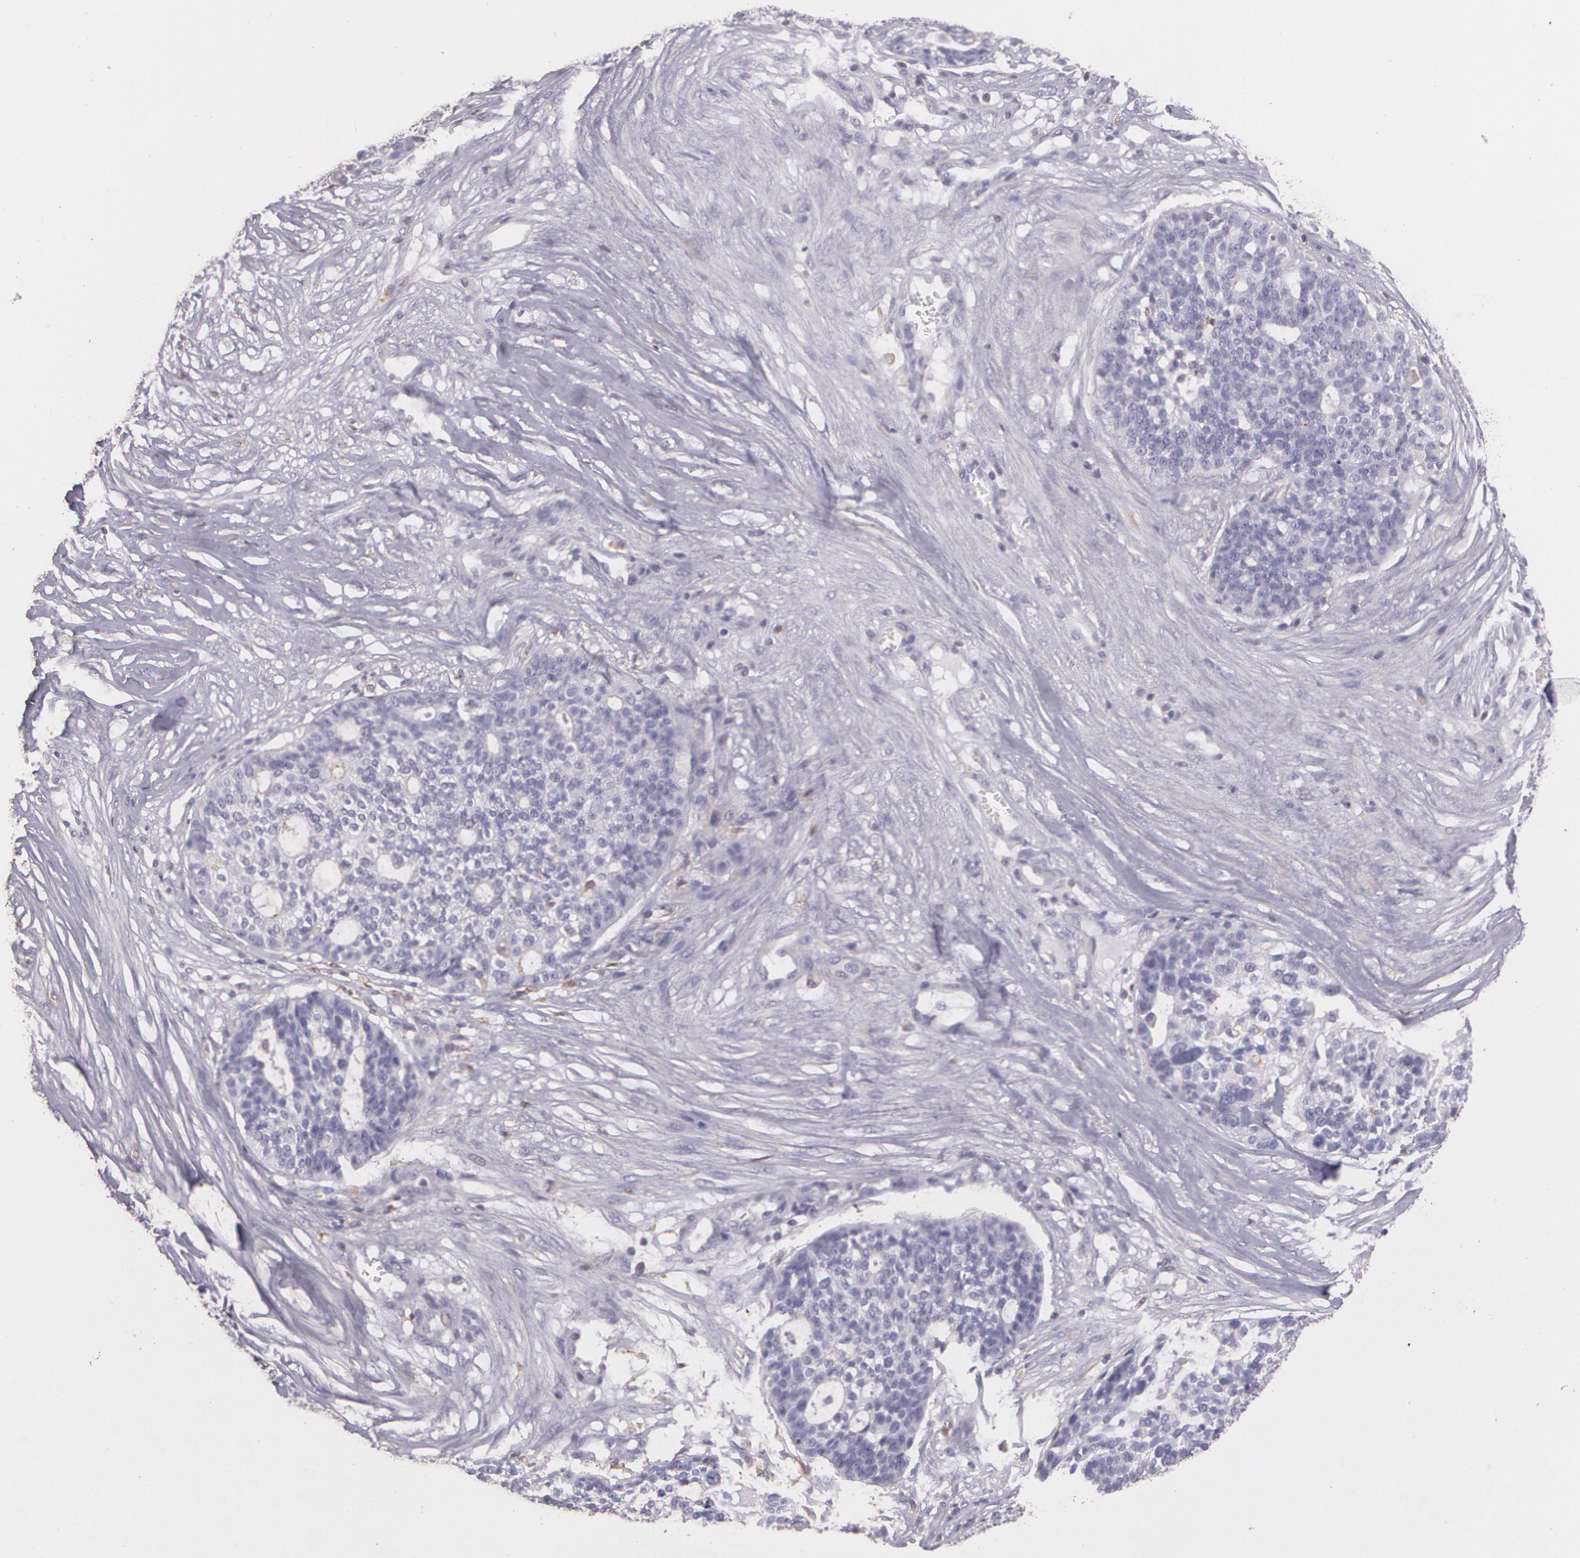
{"staining": {"intensity": "negative", "quantity": "none", "location": "none"}, "tissue": "ovarian cancer", "cell_type": "Tumor cells", "image_type": "cancer", "snomed": [{"axis": "morphology", "description": "Cystadenocarcinoma, serous, NOS"}, {"axis": "topography", "description": "Ovary"}], "caption": "Tumor cells show no significant expression in ovarian serous cystadenocarcinoma.", "gene": "TGFBR1", "patient": {"sex": "female", "age": 71}}